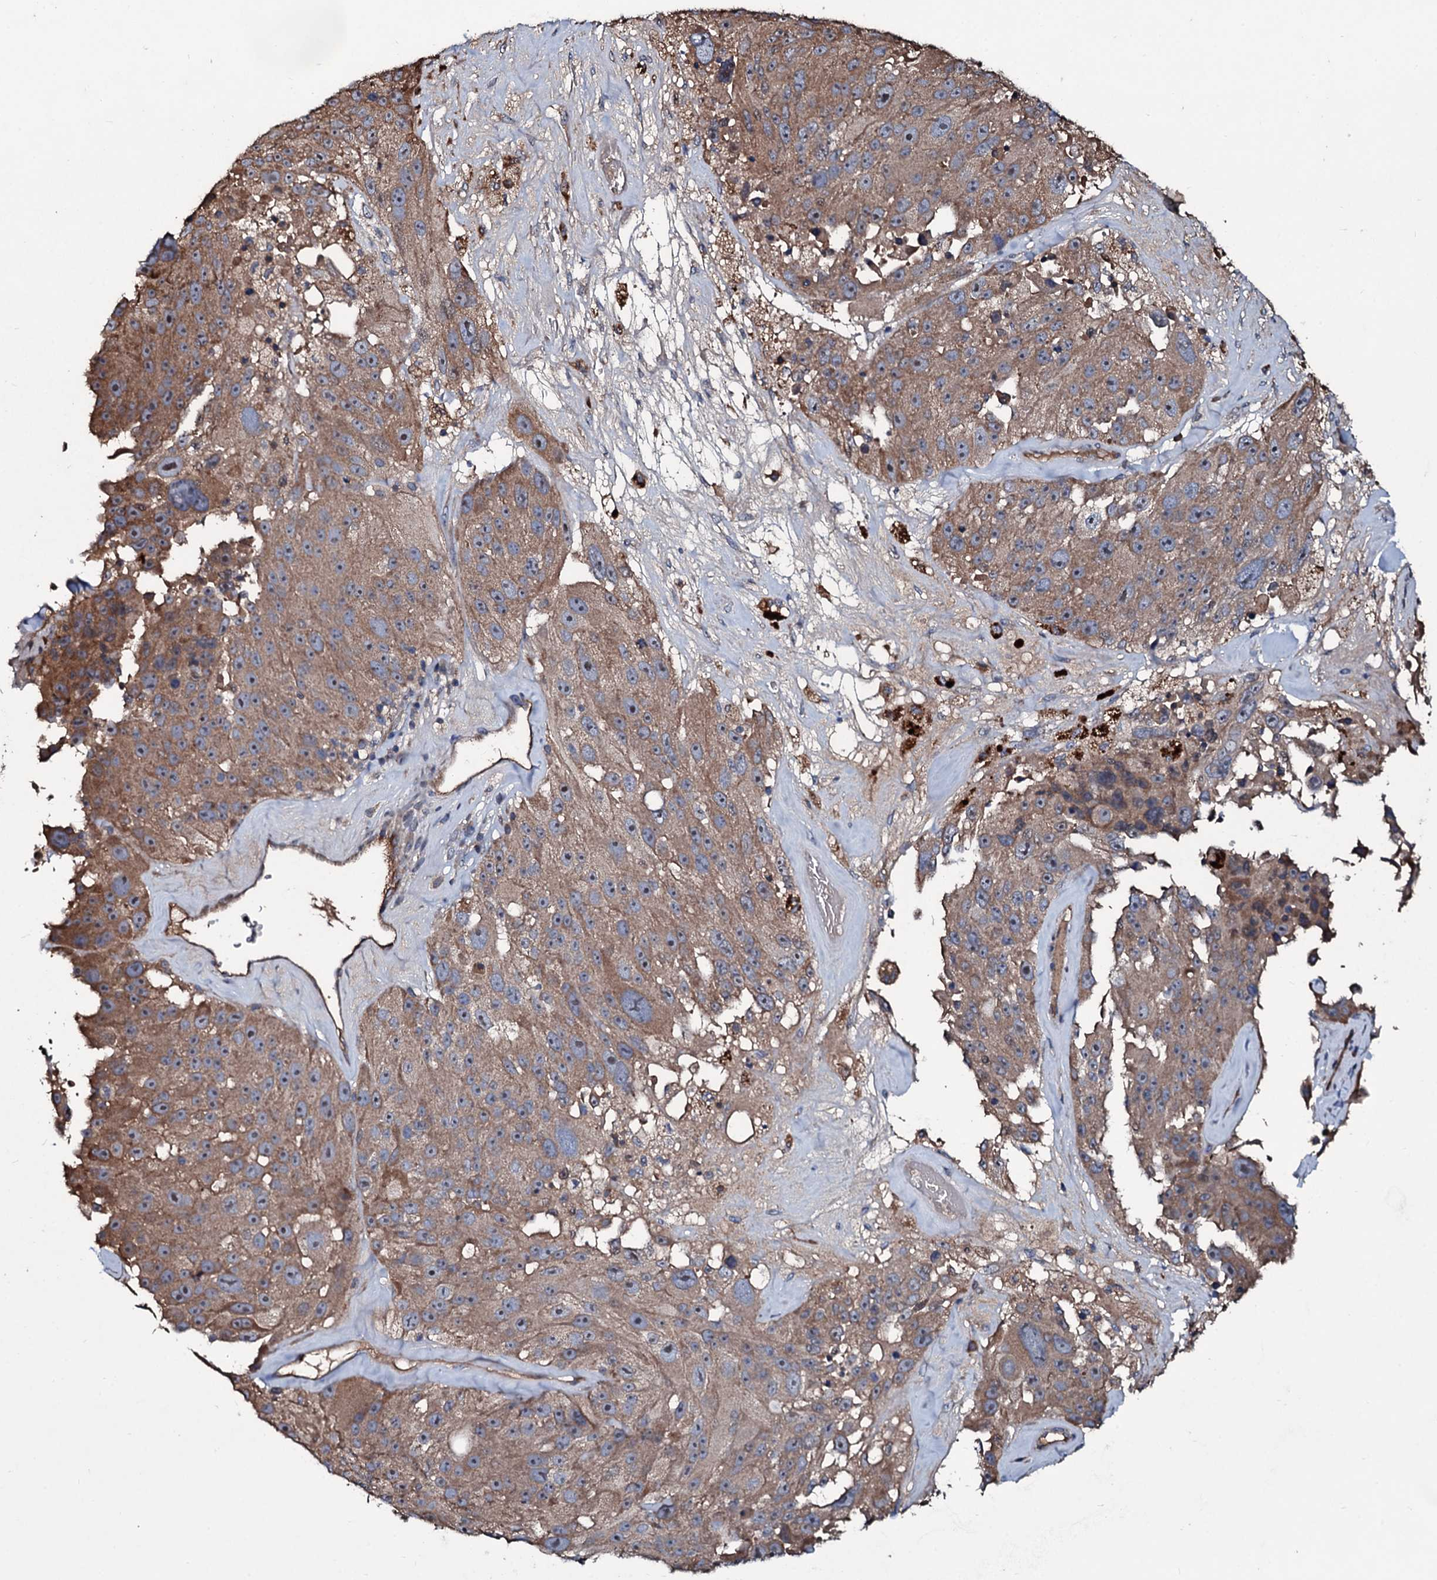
{"staining": {"intensity": "moderate", "quantity": ">75%", "location": "cytoplasmic/membranous"}, "tissue": "melanoma", "cell_type": "Tumor cells", "image_type": "cancer", "snomed": [{"axis": "morphology", "description": "Malignant melanoma, Metastatic site"}, {"axis": "topography", "description": "Lymph node"}], "caption": "Melanoma stained for a protein shows moderate cytoplasmic/membranous positivity in tumor cells.", "gene": "DMAC2", "patient": {"sex": "male", "age": 62}}